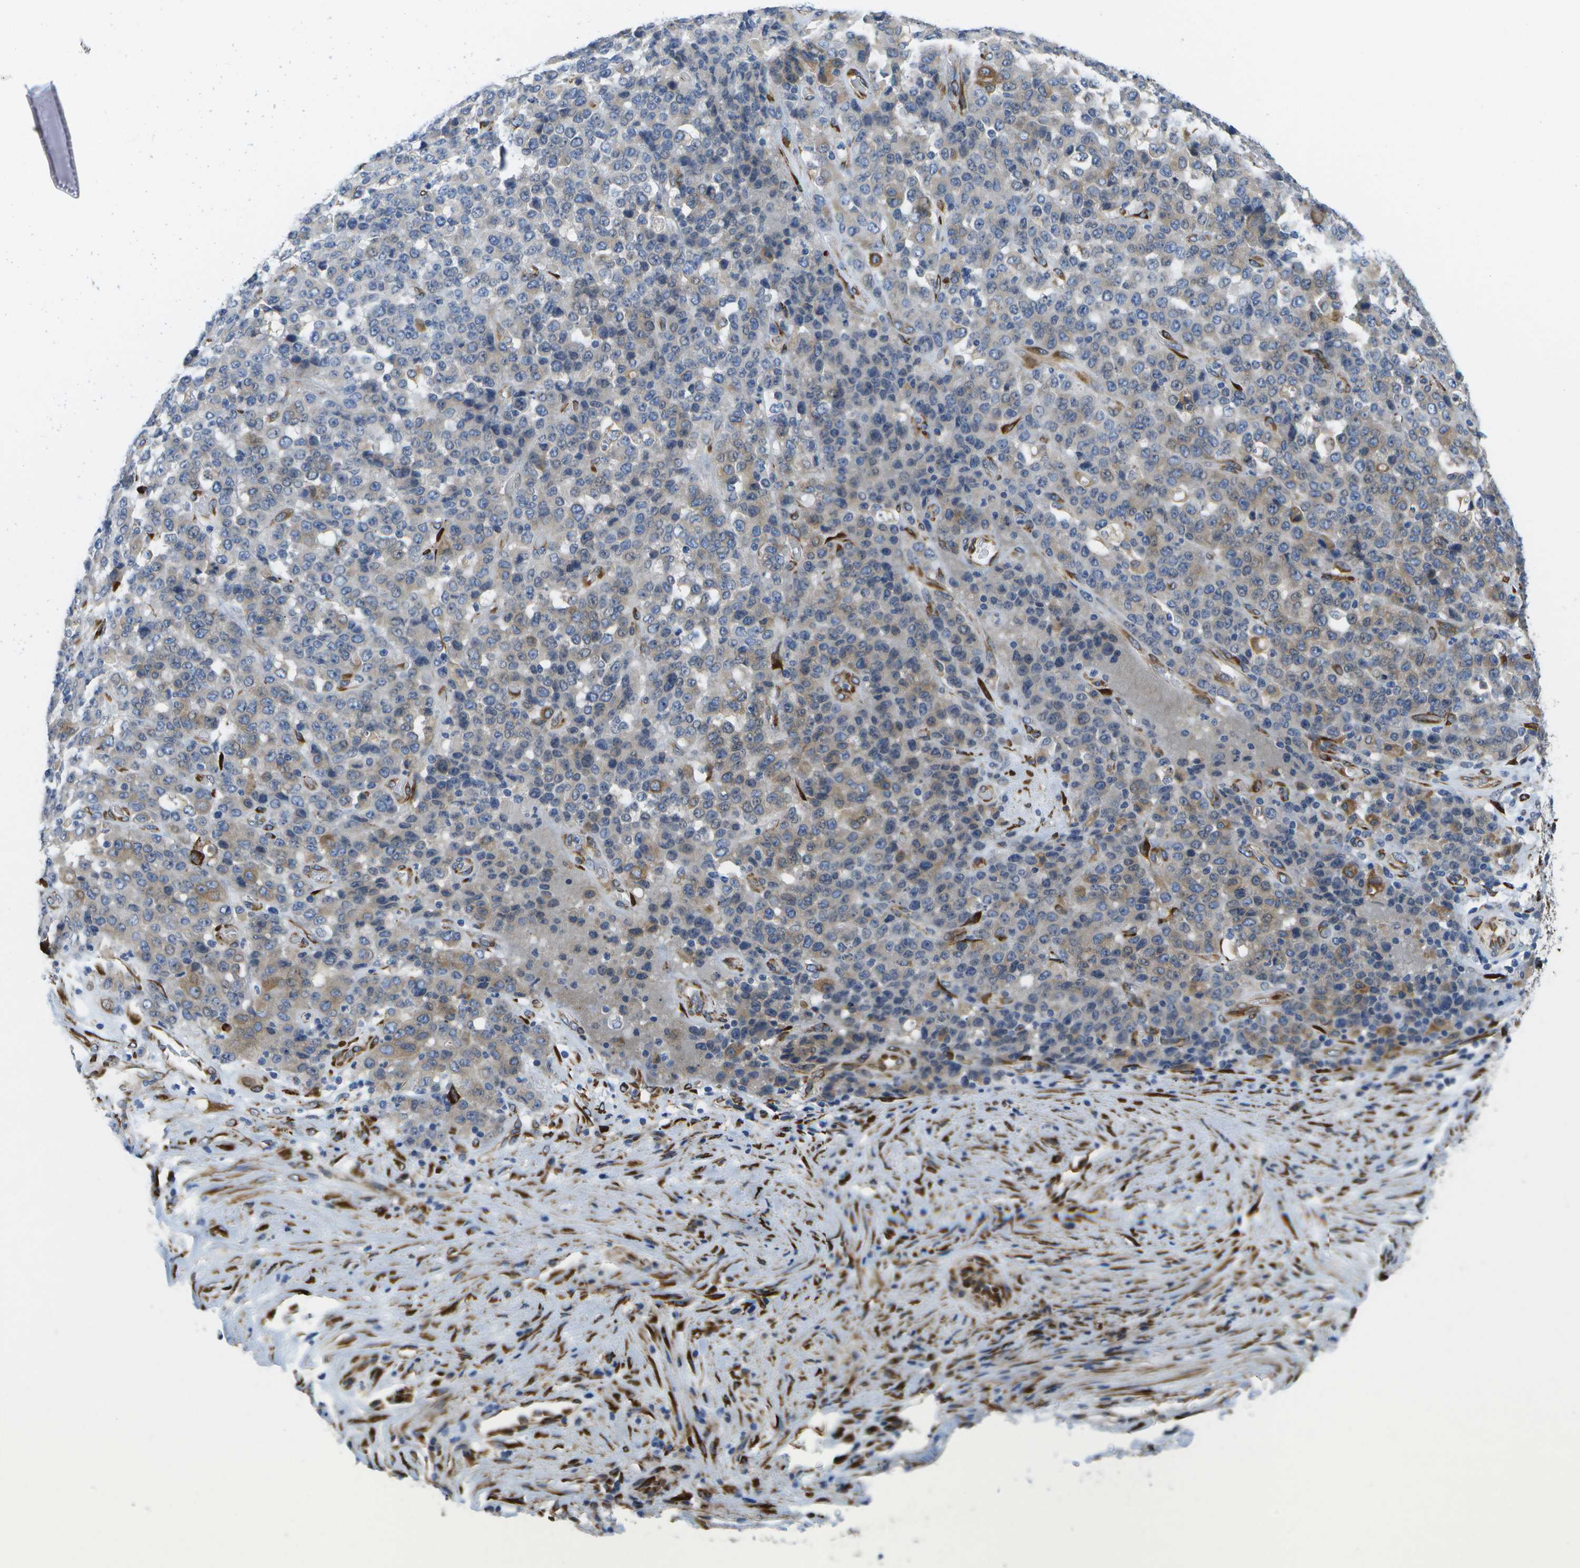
{"staining": {"intensity": "weak", "quantity": "<25%", "location": "cytoplasmic/membranous"}, "tissue": "stomach cancer", "cell_type": "Tumor cells", "image_type": "cancer", "snomed": [{"axis": "morphology", "description": "Adenocarcinoma, NOS"}, {"axis": "topography", "description": "Stomach"}], "caption": "IHC of adenocarcinoma (stomach) demonstrates no positivity in tumor cells.", "gene": "ZDHHC17", "patient": {"sex": "female", "age": 73}}